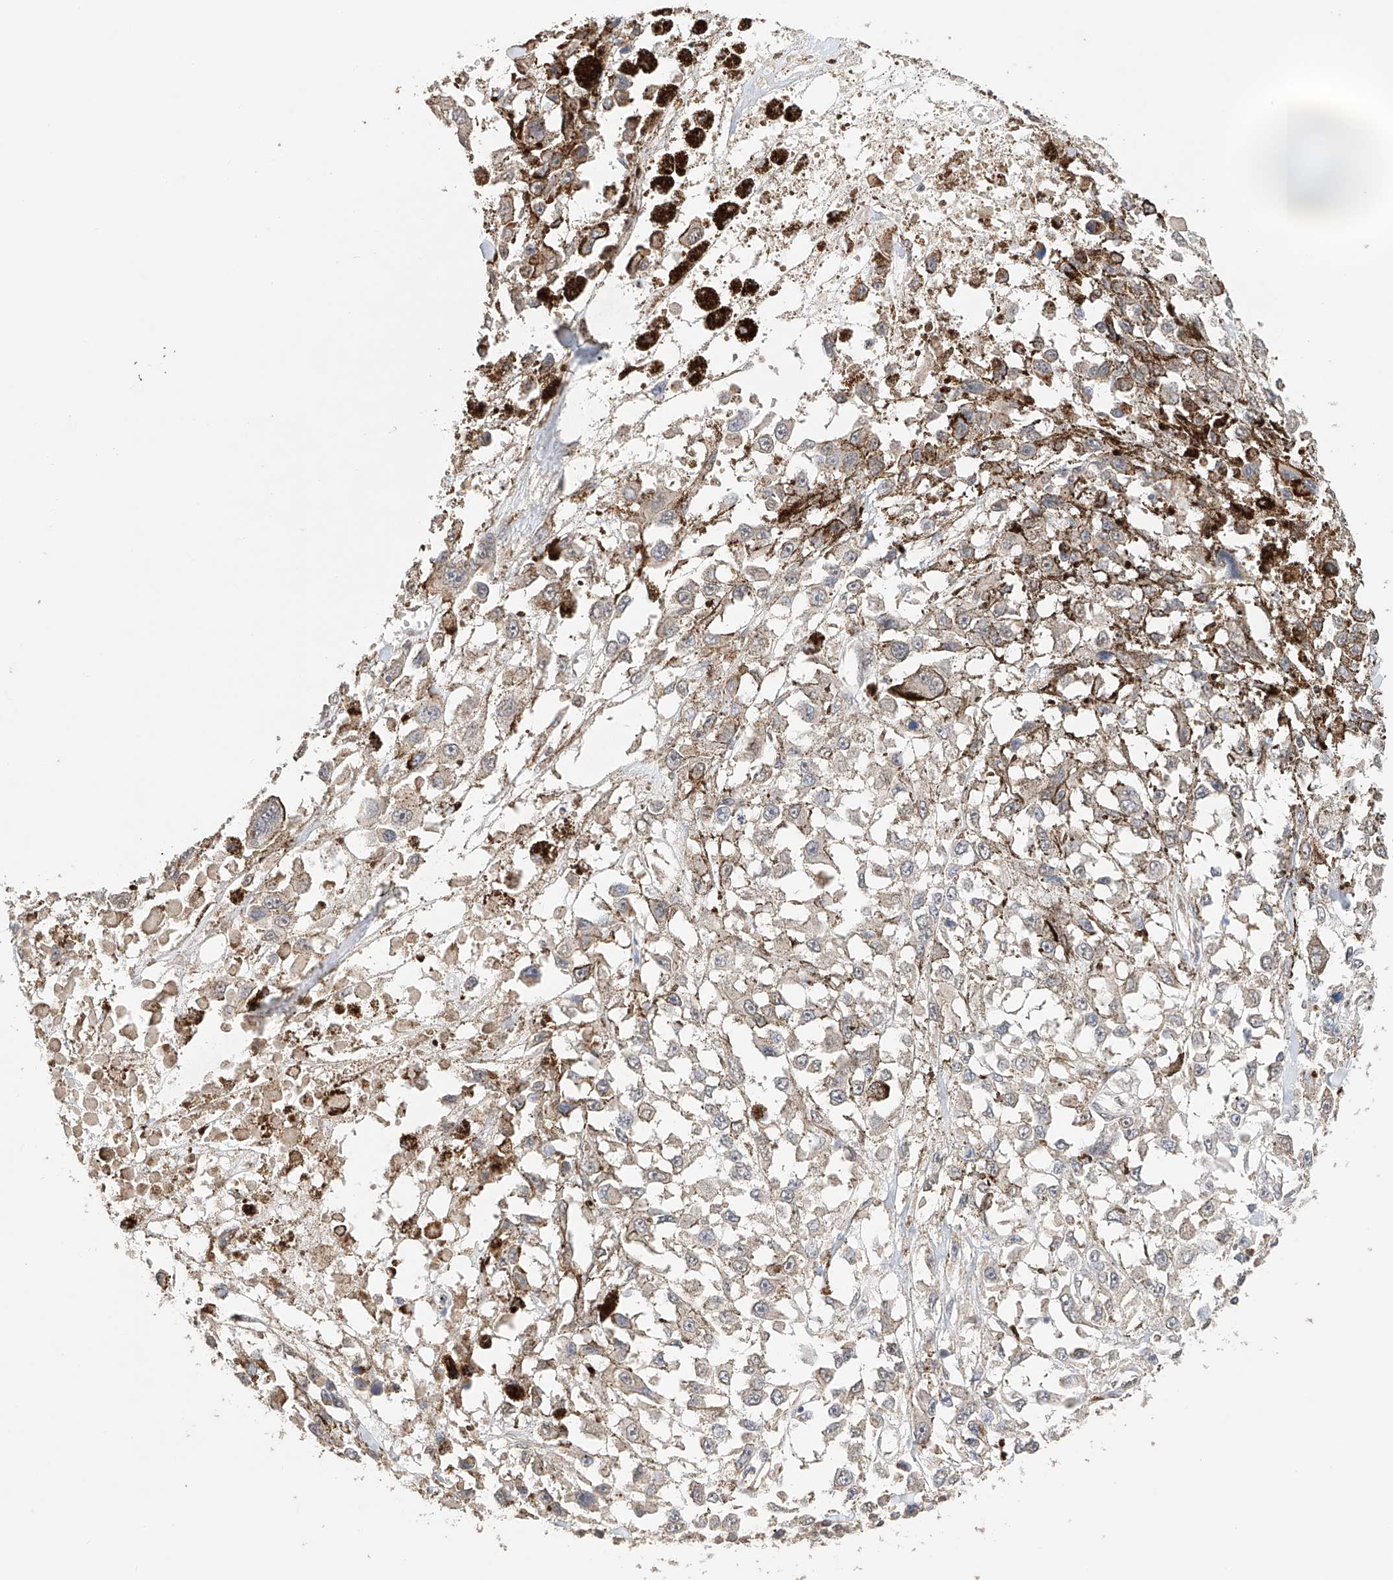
{"staining": {"intensity": "negative", "quantity": "none", "location": "none"}, "tissue": "melanoma", "cell_type": "Tumor cells", "image_type": "cancer", "snomed": [{"axis": "morphology", "description": "Malignant melanoma, Metastatic site"}, {"axis": "topography", "description": "Lymph node"}], "caption": "A high-resolution histopathology image shows immunohistochemistry staining of malignant melanoma (metastatic site), which exhibits no significant staining in tumor cells. The staining is performed using DAB (3,3'-diaminobenzidine) brown chromogen with nuclei counter-stained in using hematoxylin.", "gene": "ZFHX2", "patient": {"sex": "male", "age": 59}}